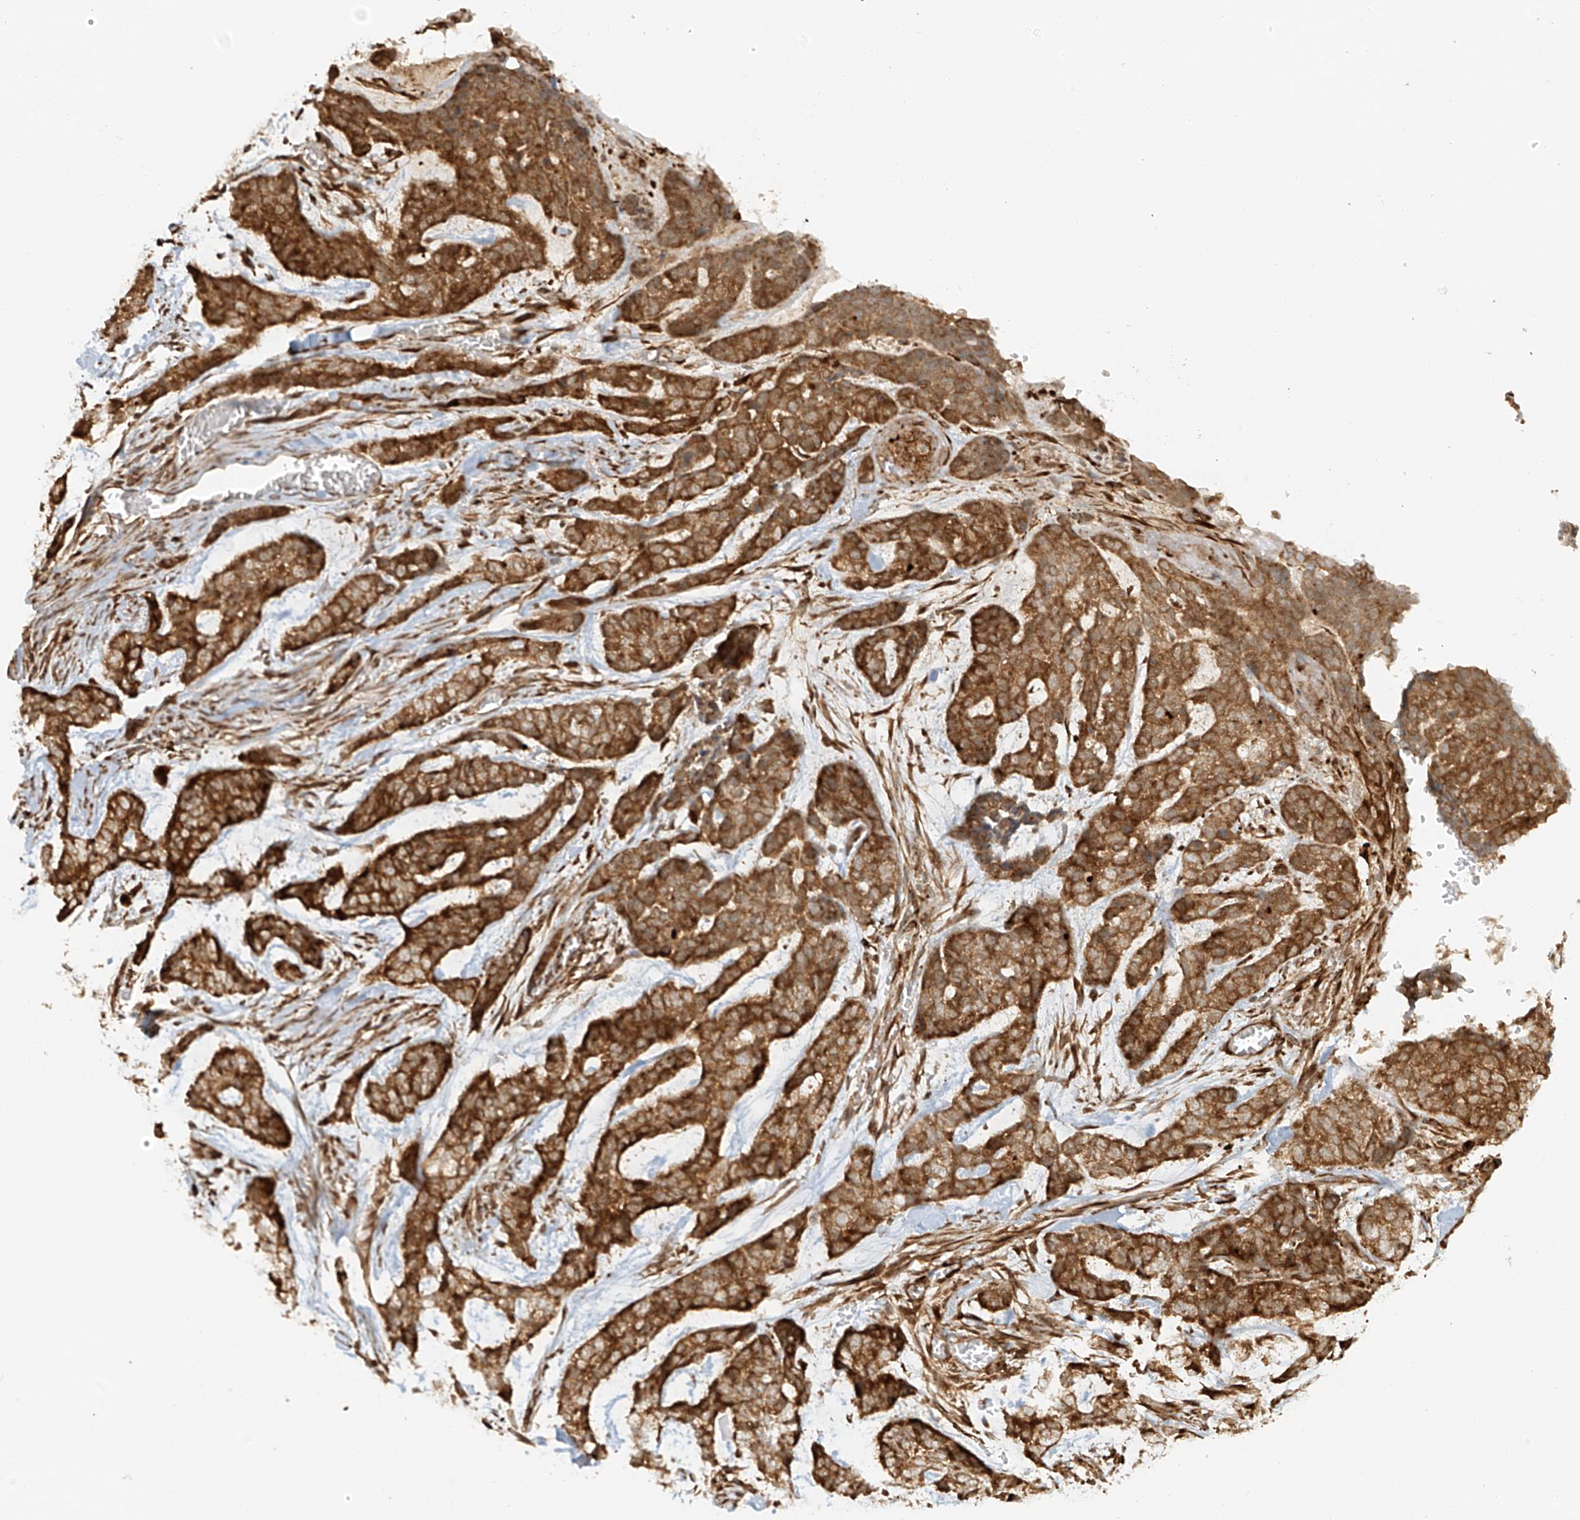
{"staining": {"intensity": "strong", "quantity": ">75%", "location": "cytoplasmic/membranous"}, "tissue": "skin cancer", "cell_type": "Tumor cells", "image_type": "cancer", "snomed": [{"axis": "morphology", "description": "Basal cell carcinoma"}, {"axis": "topography", "description": "Skin"}], "caption": "Approximately >75% of tumor cells in human skin cancer (basal cell carcinoma) reveal strong cytoplasmic/membranous protein expression as visualized by brown immunohistochemical staining.", "gene": "MIPEP", "patient": {"sex": "female", "age": 64}}